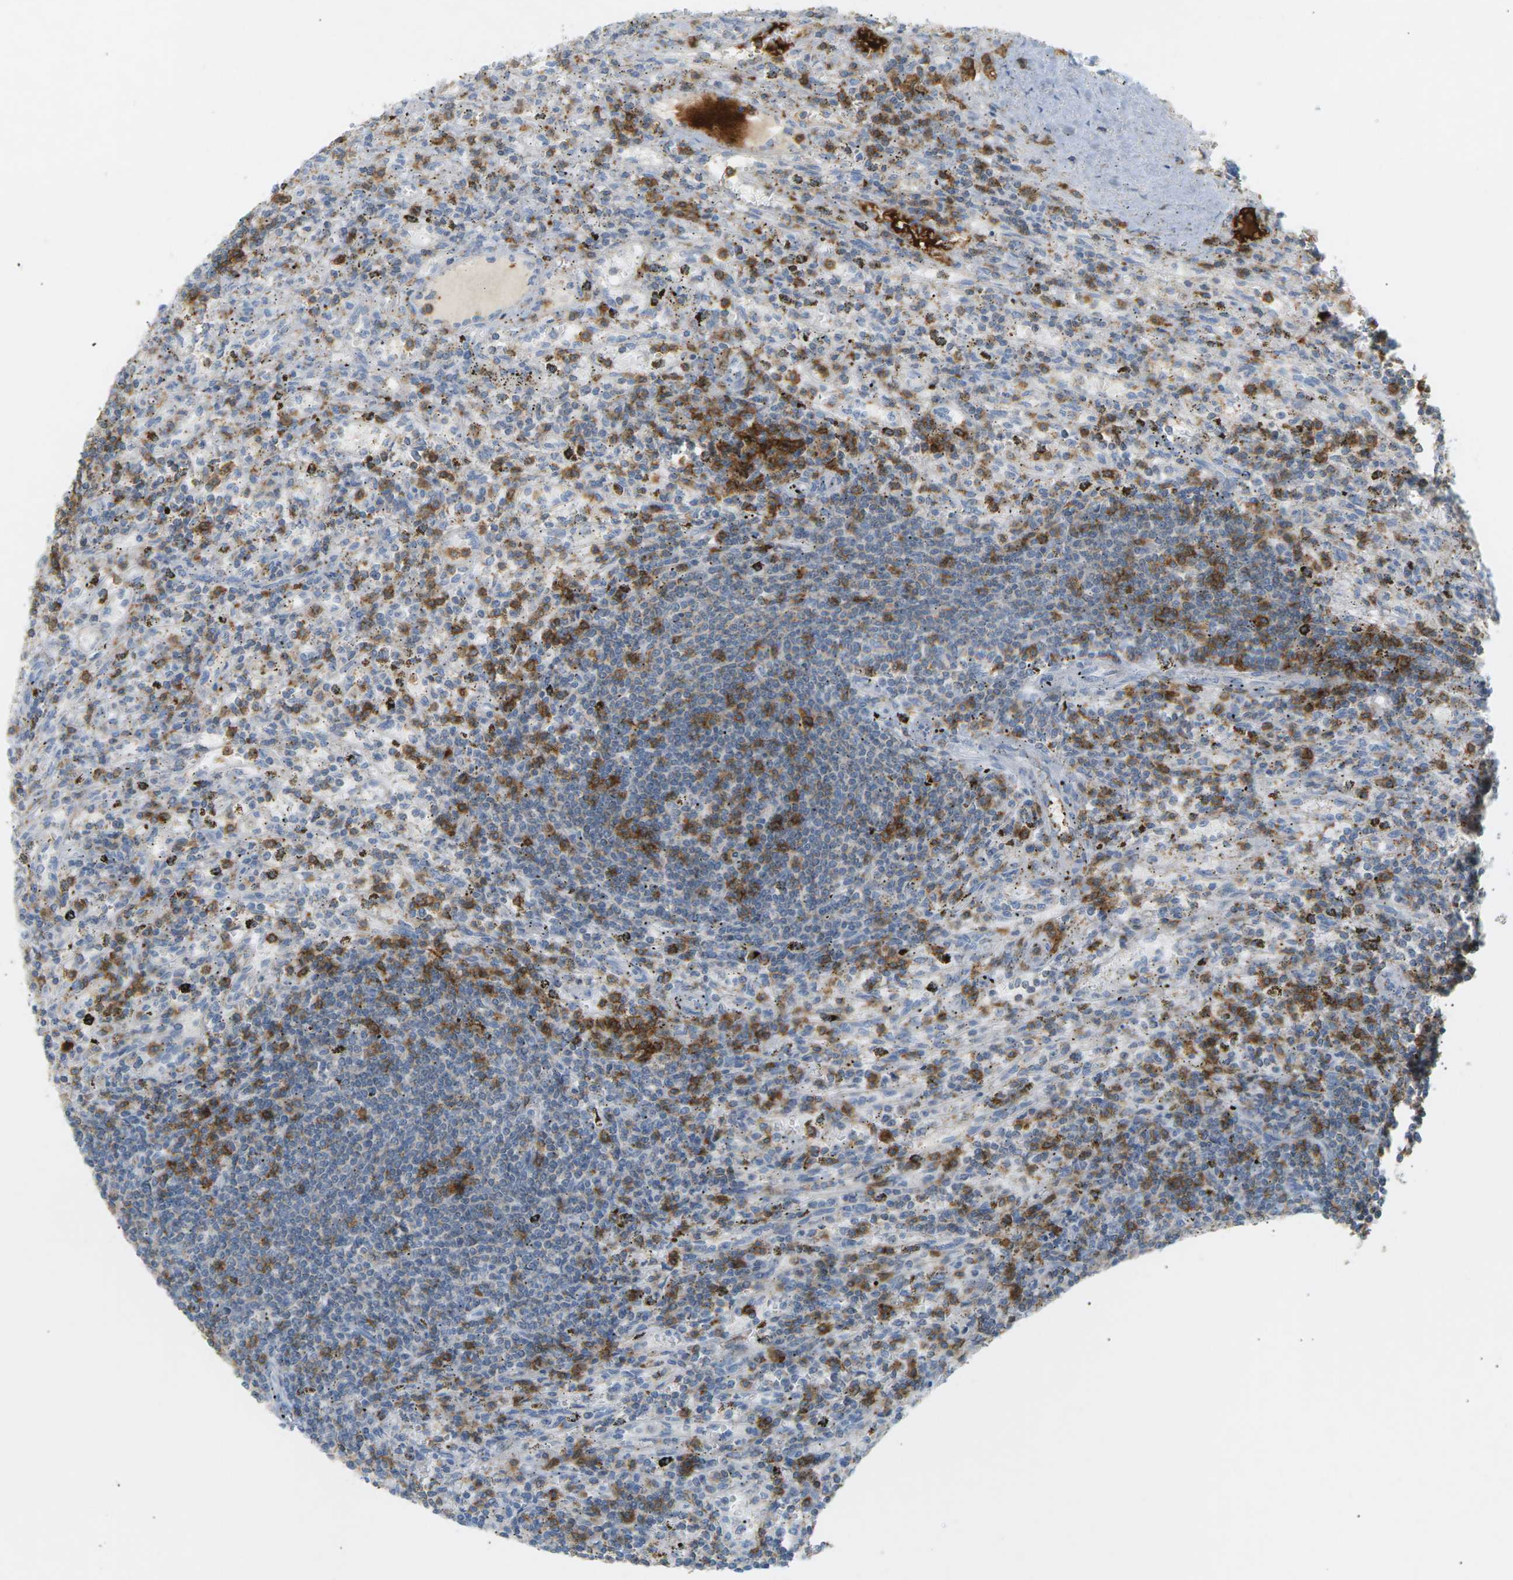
{"staining": {"intensity": "negative", "quantity": "none", "location": "none"}, "tissue": "lymphoma", "cell_type": "Tumor cells", "image_type": "cancer", "snomed": [{"axis": "morphology", "description": "Malignant lymphoma, non-Hodgkin's type, Low grade"}, {"axis": "topography", "description": "Spleen"}], "caption": "Immunohistochemical staining of low-grade malignant lymphoma, non-Hodgkin's type reveals no significant positivity in tumor cells. The staining is performed using DAB (3,3'-diaminobenzidine) brown chromogen with nuclei counter-stained in using hematoxylin.", "gene": "LIME1", "patient": {"sex": "male", "age": 76}}